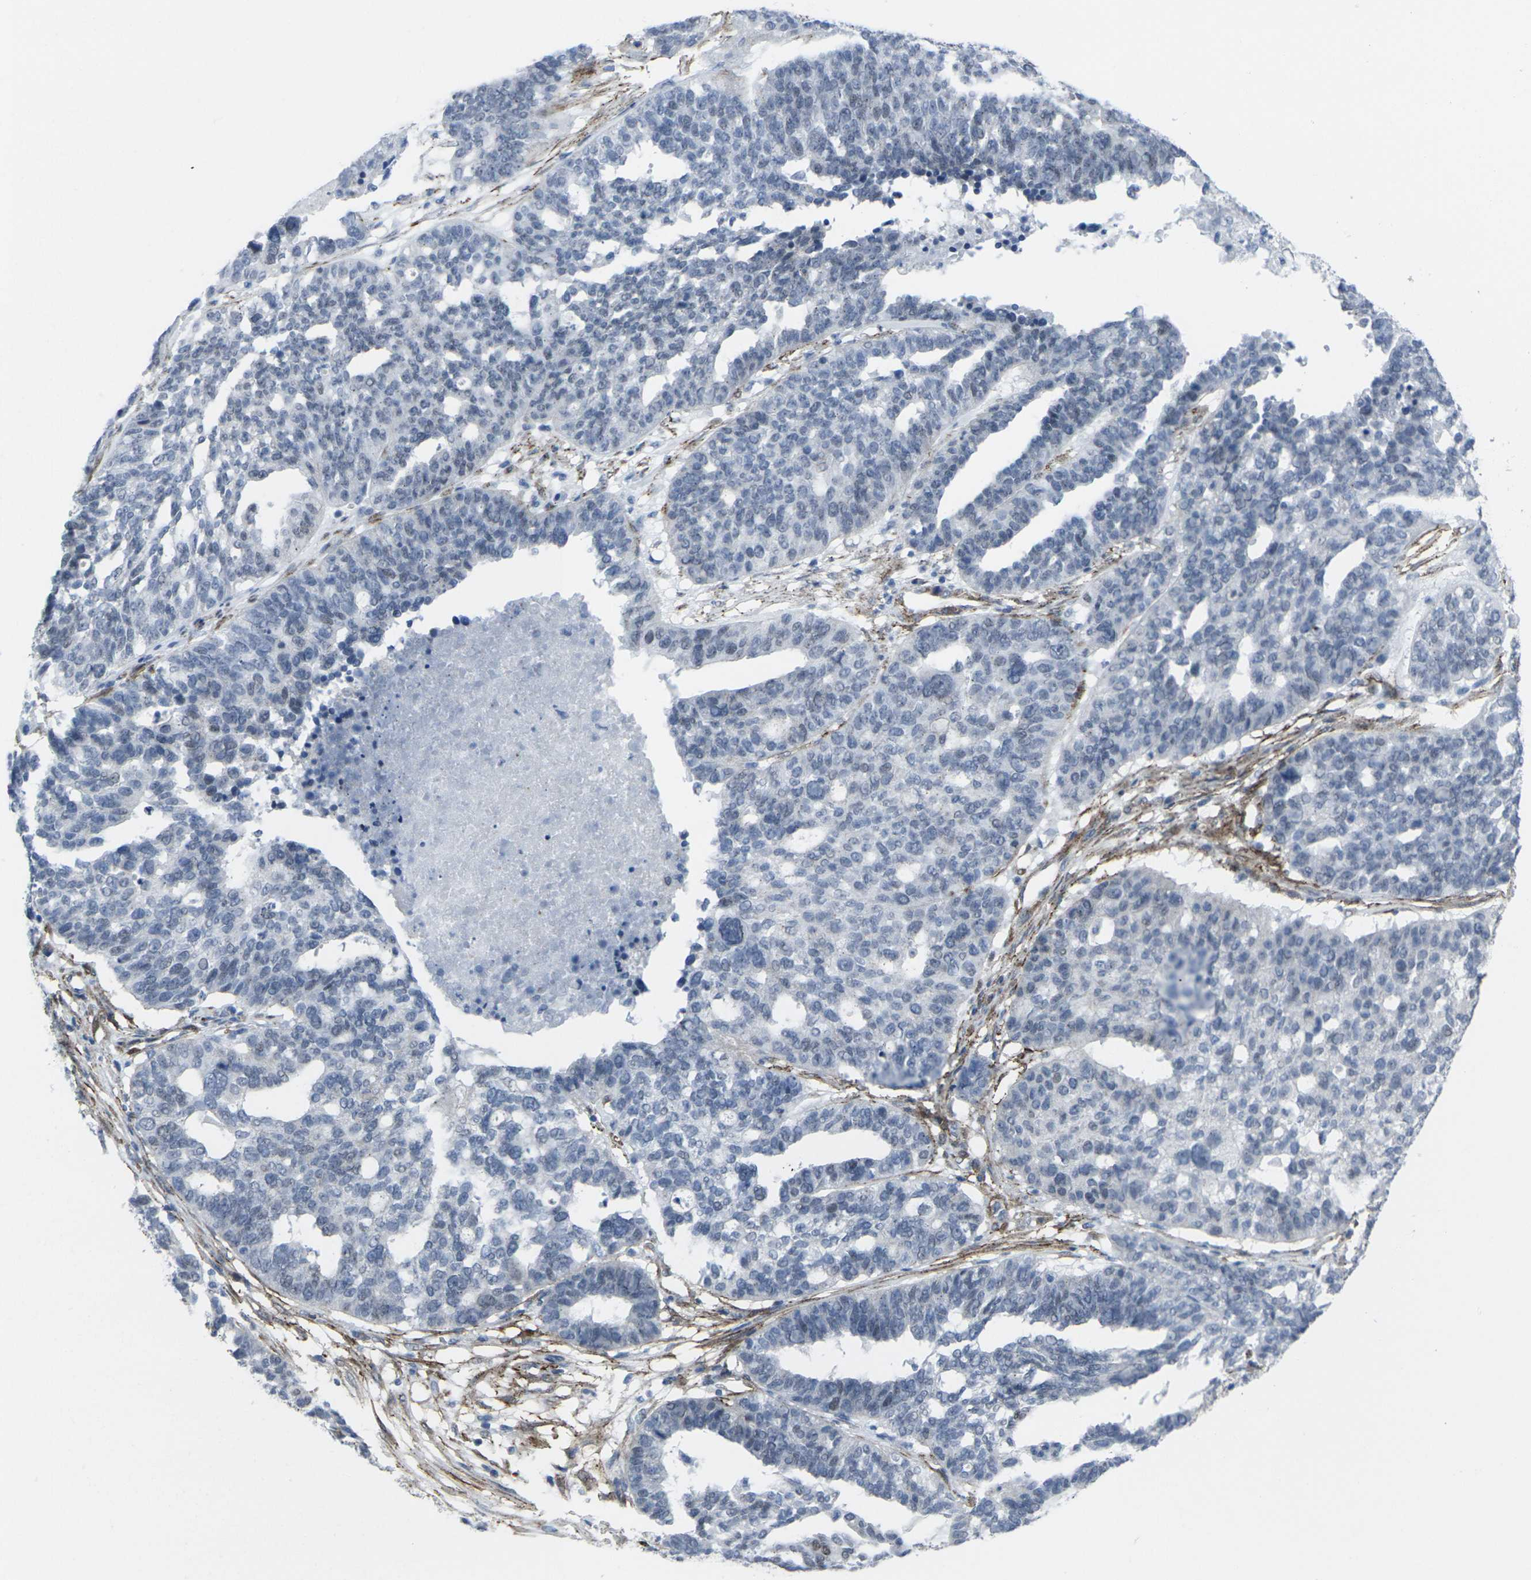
{"staining": {"intensity": "negative", "quantity": "none", "location": "none"}, "tissue": "ovarian cancer", "cell_type": "Tumor cells", "image_type": "cancer", "snomed": [{"axis": "morphology", "description": "Cystadenocarcinoma, serous, NOS"}, {"axis": "topography", "description": "Ovary"}], "caption": "High power microscopy micrograph of an immunohistochemistry (IHC) photomicrograph of ovarian cancer, revealing no significant positivity in tumor cells. (DAB immunohistochemistry, high magnification).", "gene": "CDH11", "patient": {"sex": "female", "age": 59}}